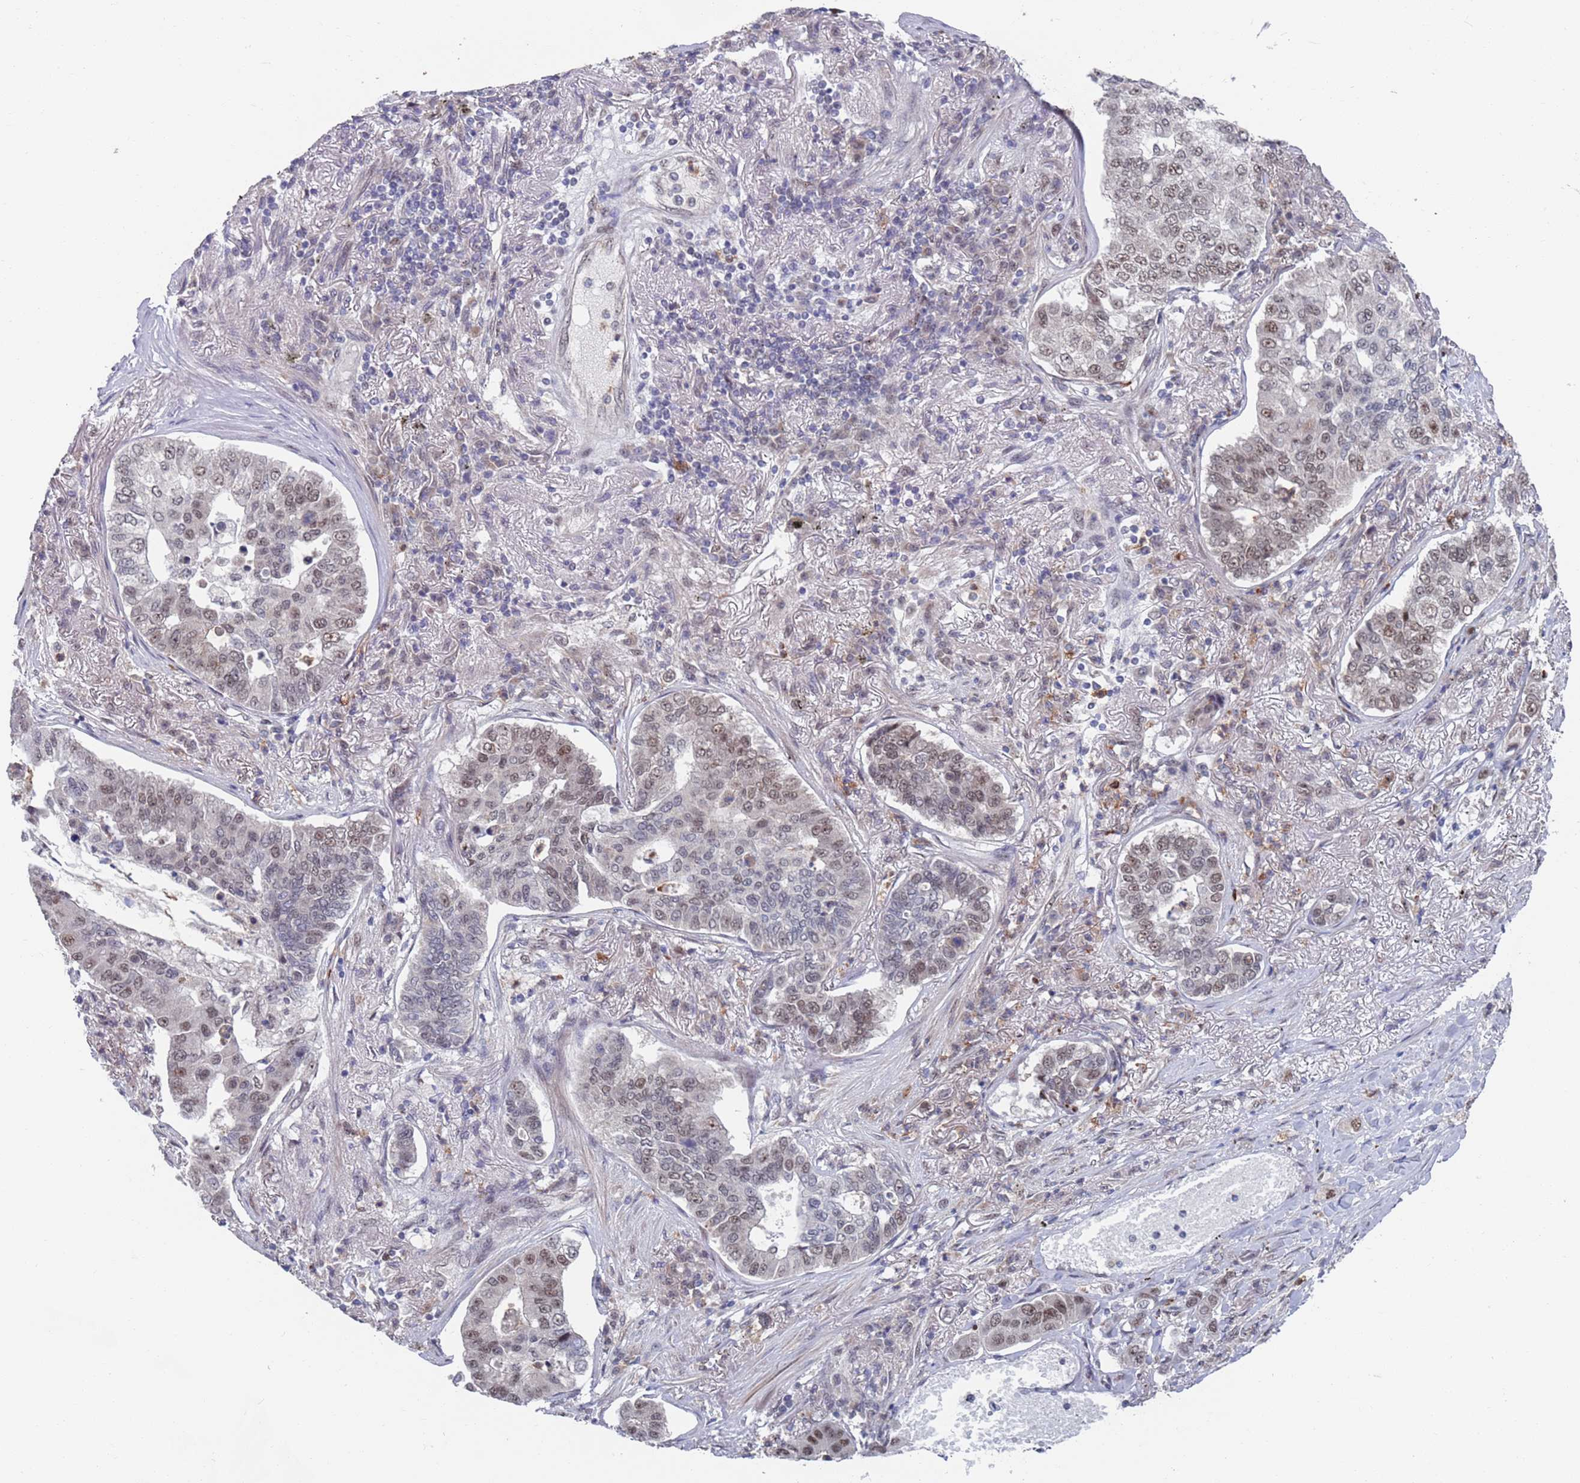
{"staining": {"intensity": "moderate", "quantity": "25%-75%", "location": "nuclear"}, "tissue": "lung cancer", "cell_type": "Tumor cells", "image_type": "cancer", "snomed": [{"axis": "morphology", "description": "Adenocarcinoma, NOS"}, {"axis": "topography", "description": "Lung"}], "caption": "IHC image of human lung cancer stained for a protein (brown), which exhibits medium levels of moderate nuclear staining in about 25%-75% of tumor cells.", "gene": "RPP25", "patient": {"sex": "male", "age": 49}}